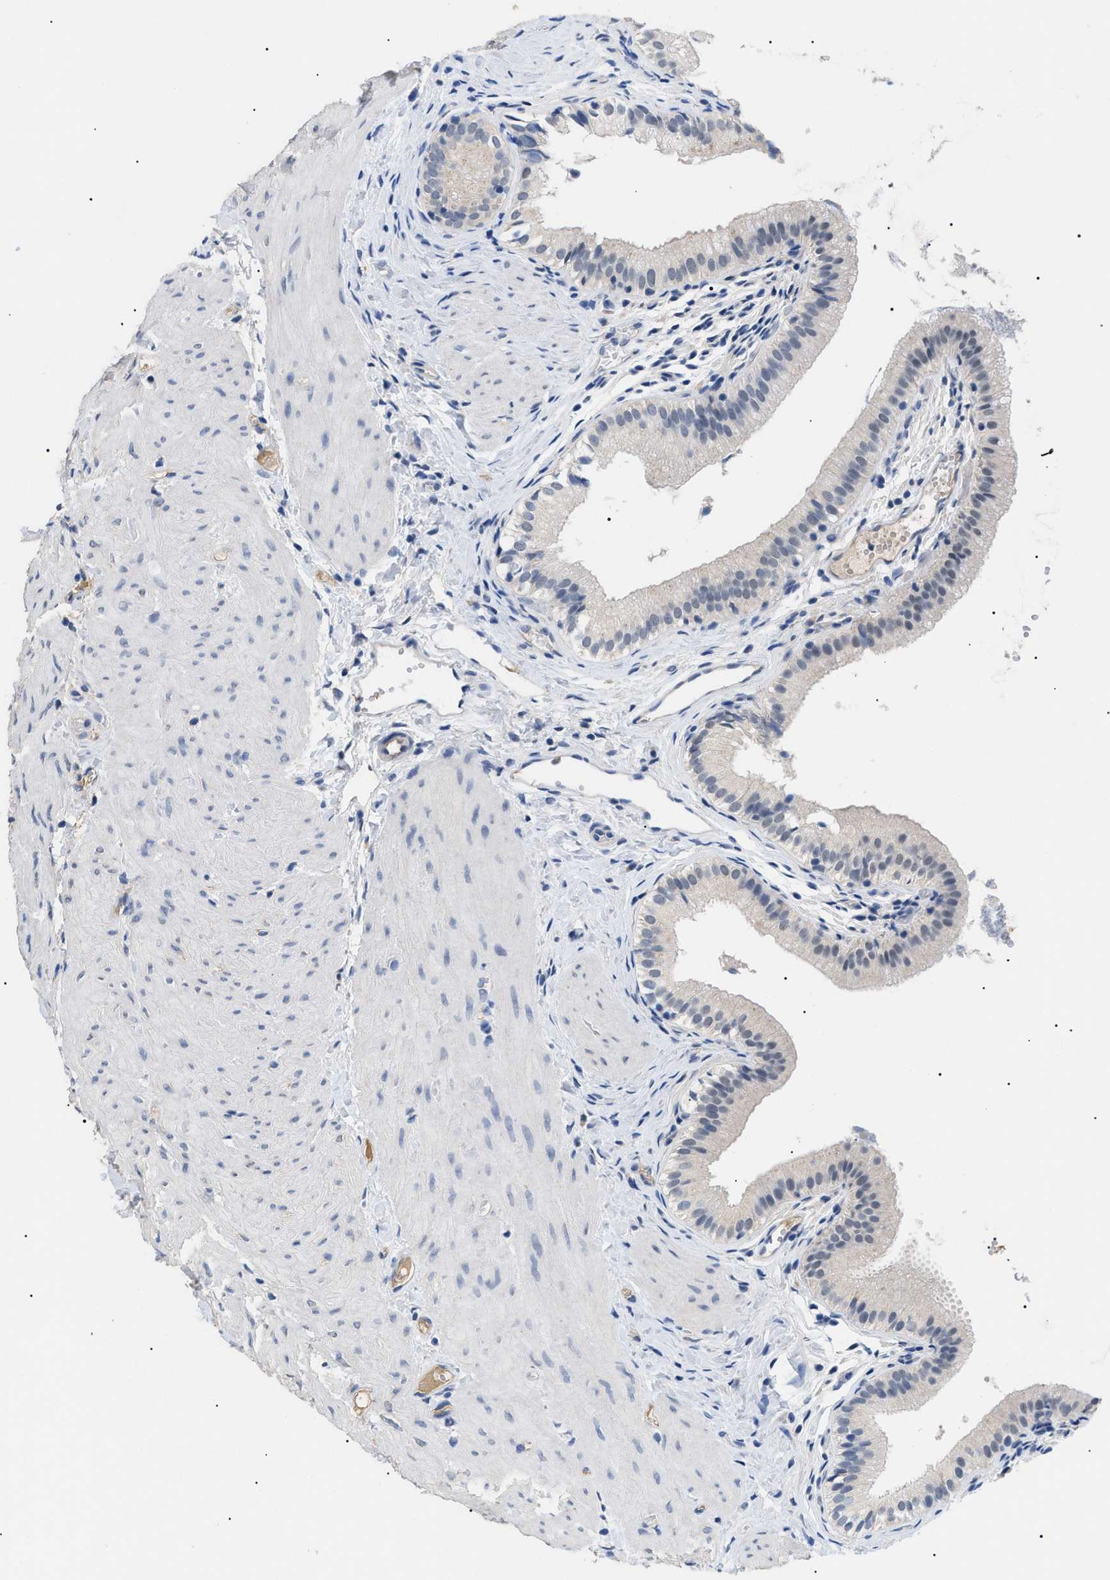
{"staining": {"intensity": "negative", "quantity": "none", "location": "none"}, "tissue": "gallbladder", "cell_type": "Glandular cells", "image_type": "normal", "snomed": [{"axis": "morphology", "description": "Normal tissue, NOS"}, {"axis": "topography", "description": "Gallbladder"}], "caption": "Immunohistochemistry of normal human gallbladder displays no positivity in glandular cells.", "gene": "PRRT2", "patient": {"sex": "female", "age": 26}}